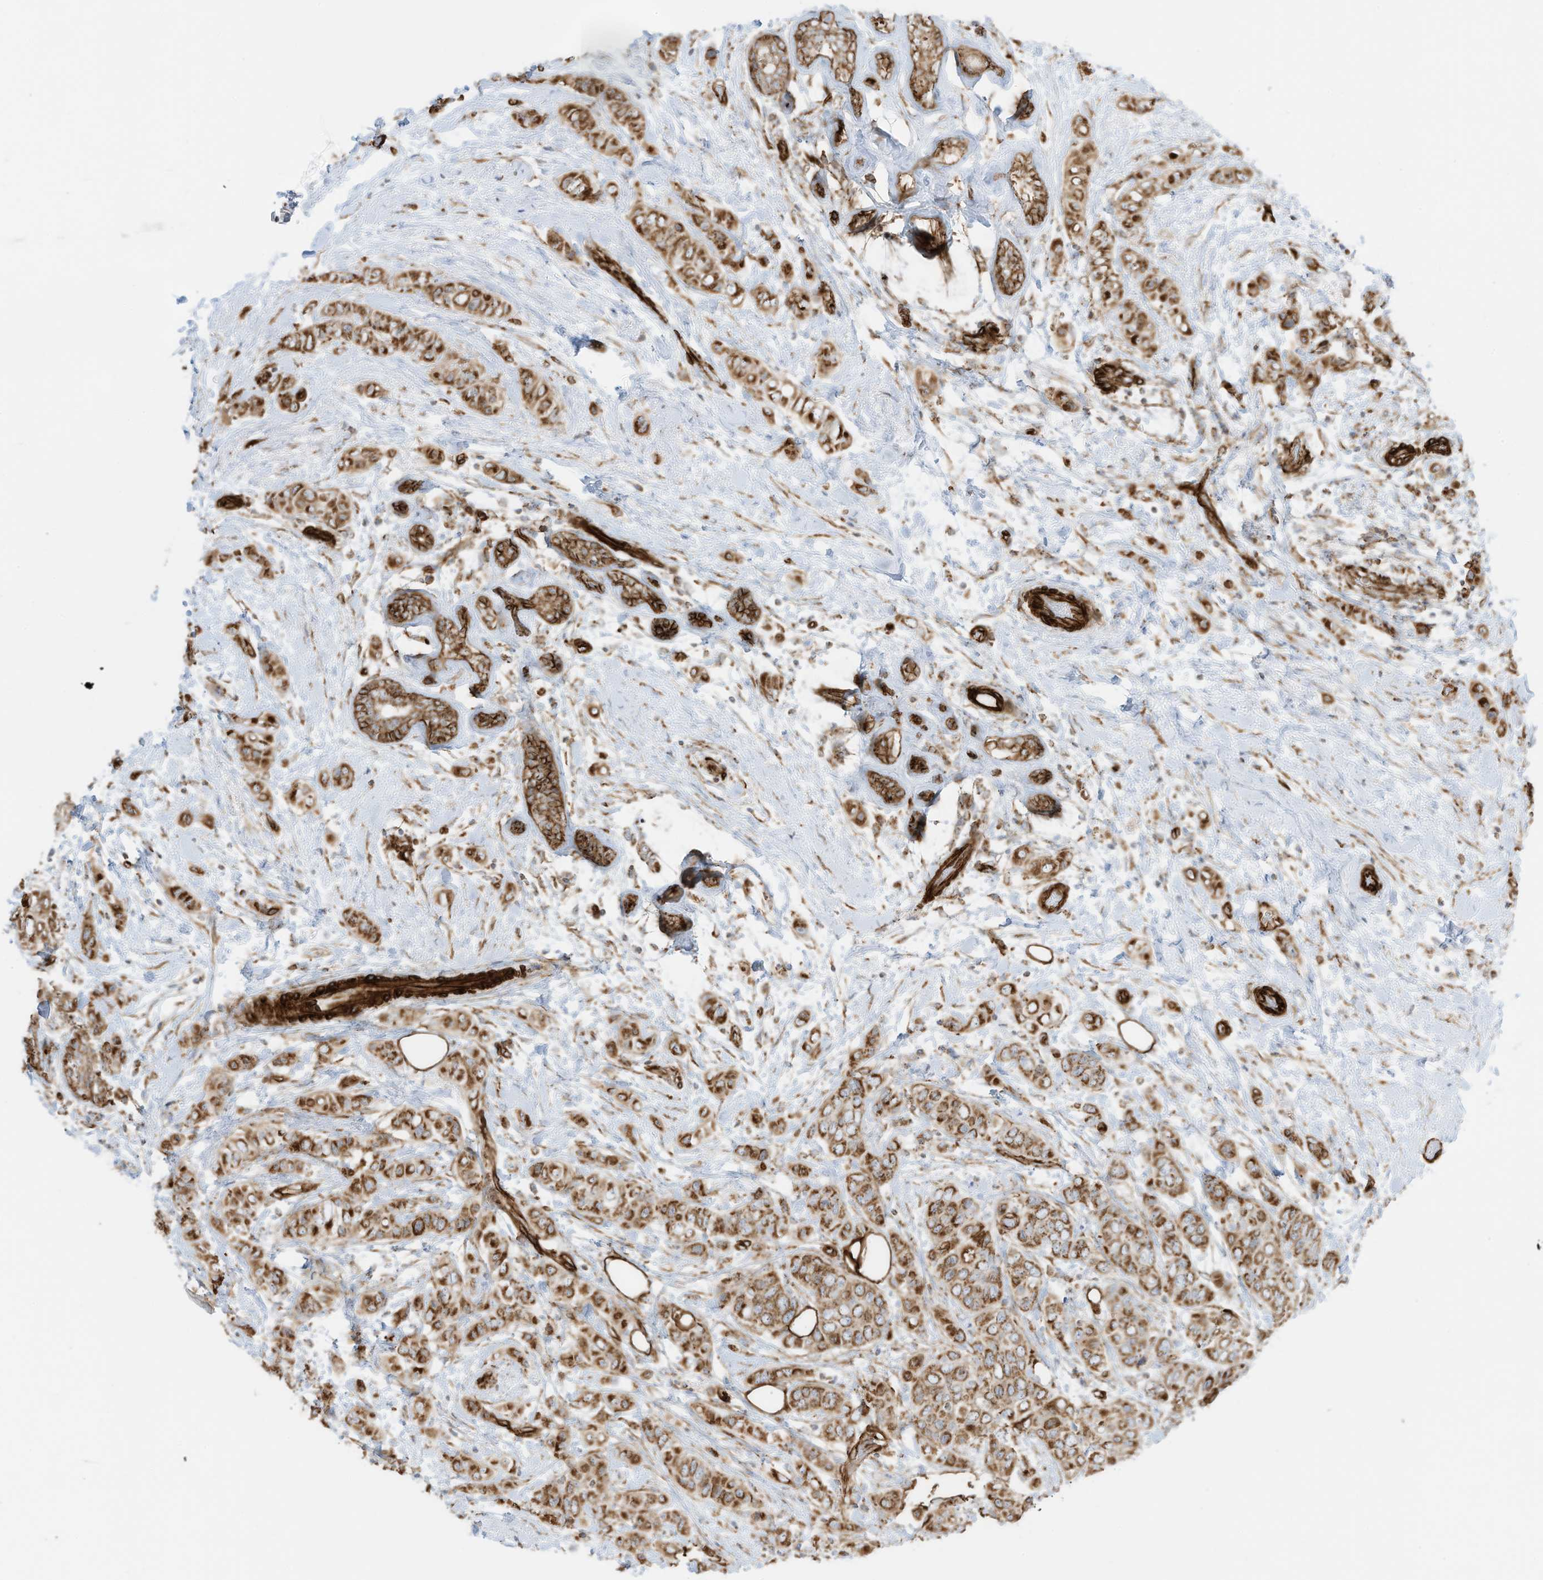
{"staining": {"intensity": "moderate", "quantity": ">75%", "location": "cytoplasmic/membranous"}, "tissue": "breast cancer", "cell_type": "Tumor cells", "image_type": "cancer", "snomed": [{"axis": "morphology", "description": "Lobular carcinoma"}, {"axis": "topography", "description": "Breast"}], "caption": "A high-resolution image shows immunohistochemistry staining of breast cancer (lobular carcinoma), which reveals moderate cytoplasmic/membranous expression in about >75% of tumor cells. (DAB IHC, brown staining for protein, blue staining for nuclei).", "gene": "ABCB7", "patient": {"sex": "female", "age": 51}}